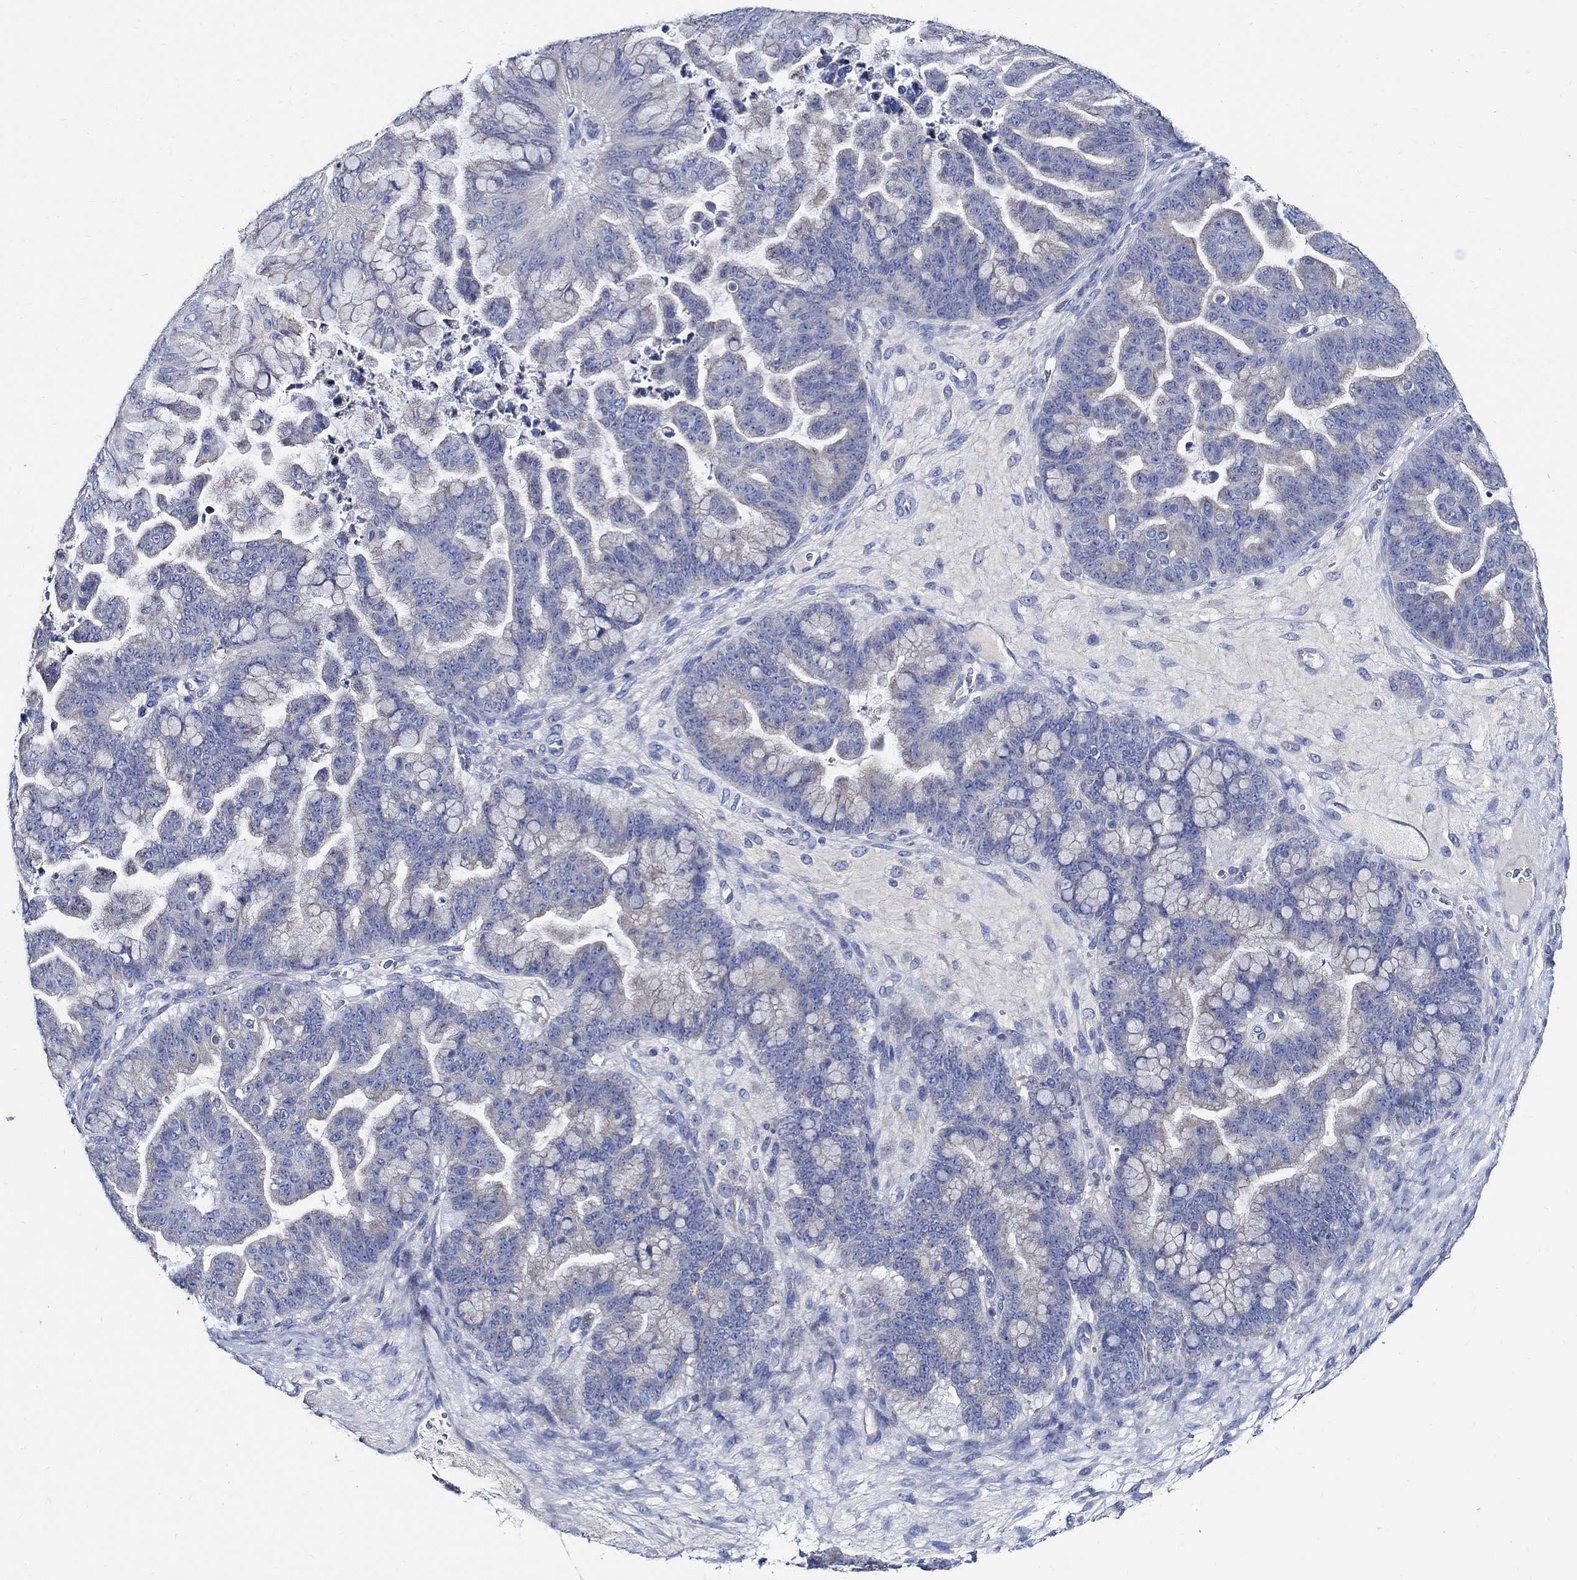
{"staining": {"intensity": "negative", "quantity": "none", "location": "none"}, "tissue": "ovarian cancer", "cell_type": "Tumor cells", "image_type": "cancer", "snomed": [{"axis": "morphology", "description": "Cystadenocarcinoma, mucinous, NOS"}, {"axis": "topography", "description": "Ovary"}], "caption": "High power microscopy micrograph of an immunohistochemistry (IHC) photomicrograph of ovarian cancer (mucinous cystadenocarcinoma), revealing no significant expression in tumor cells.", "gene": "SKOR1", "patient": {"sex": "female", "age": 67}}